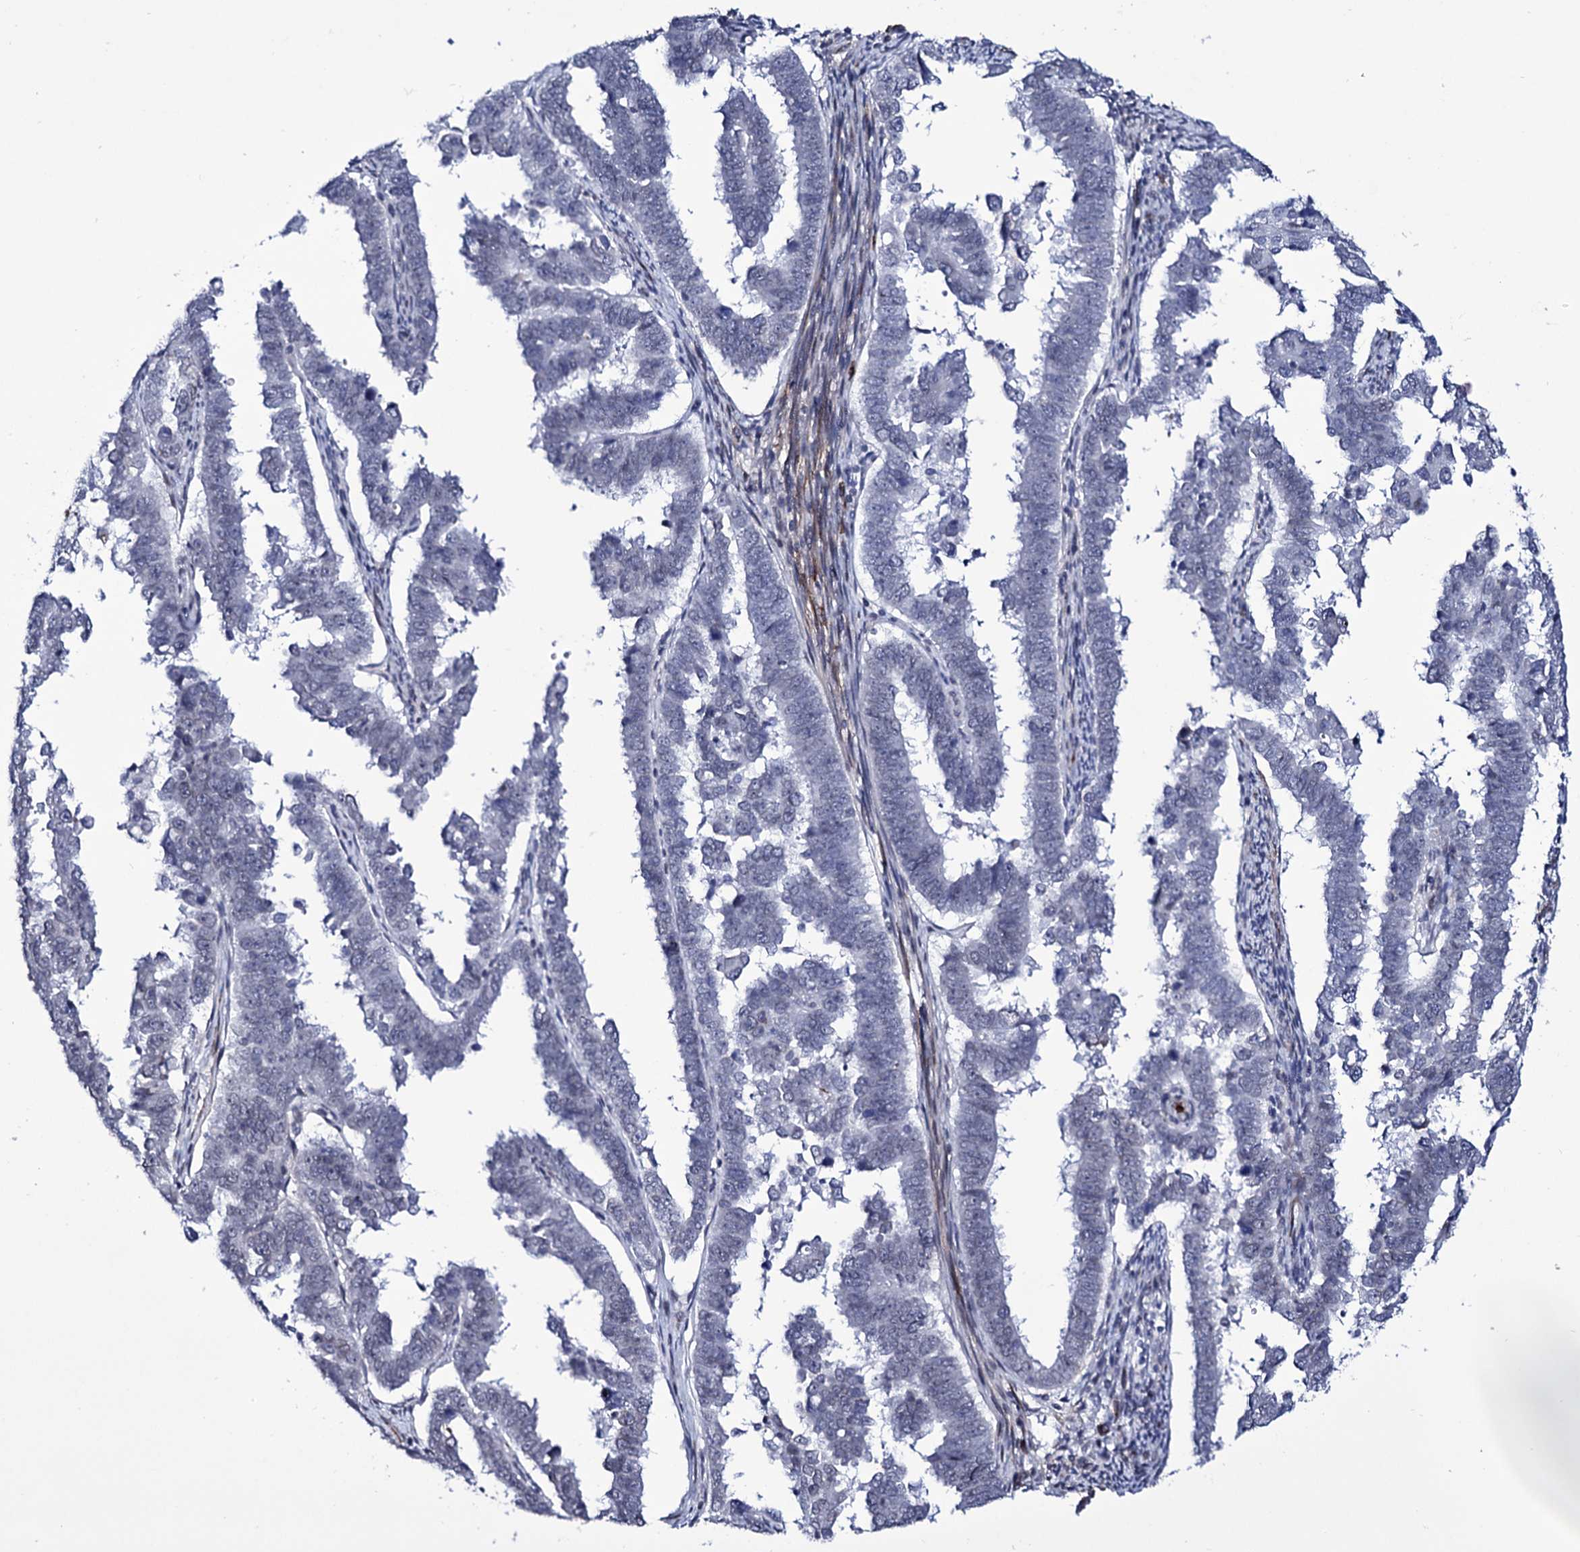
{"staining": {"intensity": "negative", "quantity": "none", "location": "none"}, "tissue": "endometrial cancer", "cell_type": "Tumor cells", "image_type": "cancer", "snomed": [{"axis": "morphology", "description": "Adenocarcinoma, NOS"}, {"axis": "topography", "description": "Endometrium"}], "caption": "Immunohistochemical staining of human adenocarcinoma (endometrial) reveals no significant staining in tumor cells. (Brightfield microscopy of DAB (3,3'-diaminobenzidine) immunohistochemistry at high magnification).", "gene": "ZC3H12C", "patient": {"sex": "female", "age": 75}}